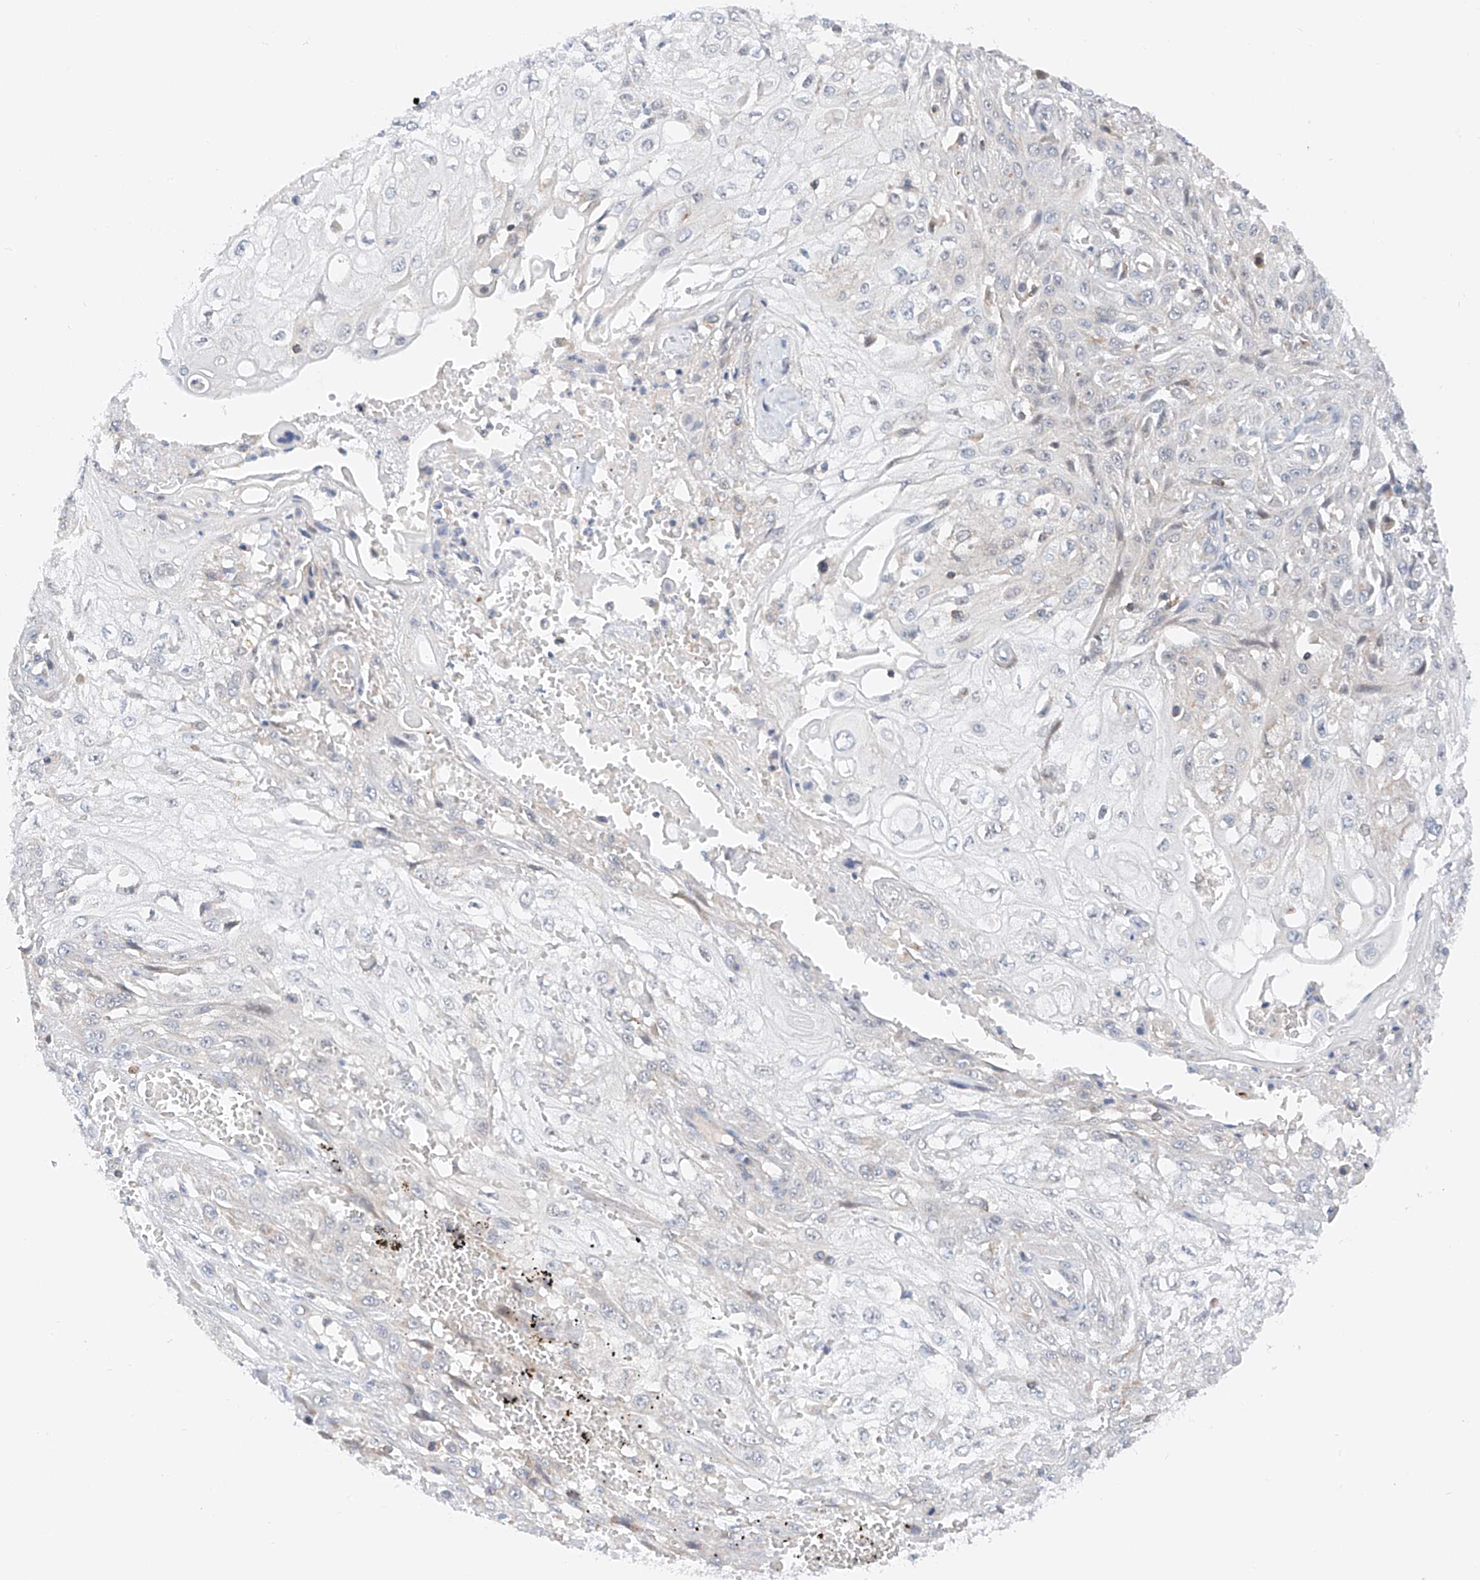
{"staining": {"intensity": "negative", "quantity": "none", "location": "none"}, "tissue": "skin cancer", "cell_type": "Tumor cells", "image_type": "cancer", "snomed": [{"axis": "morphology", "description": "Squamous cell carcinoma, NOS"}, {"axis": "morphology", "description": "Squamous cell carcinoma, metastatic, NOS"}, {"axis": "topography", "description": "Skin"}, {"axis": "topography", "description": "Lymph node"}], "caption": "This is an IHC photomicrograph of human skin cancer. There is no expression in tumor cells.", "gene": "MFN2", "patient": {"sex": "male", "age": 75}}